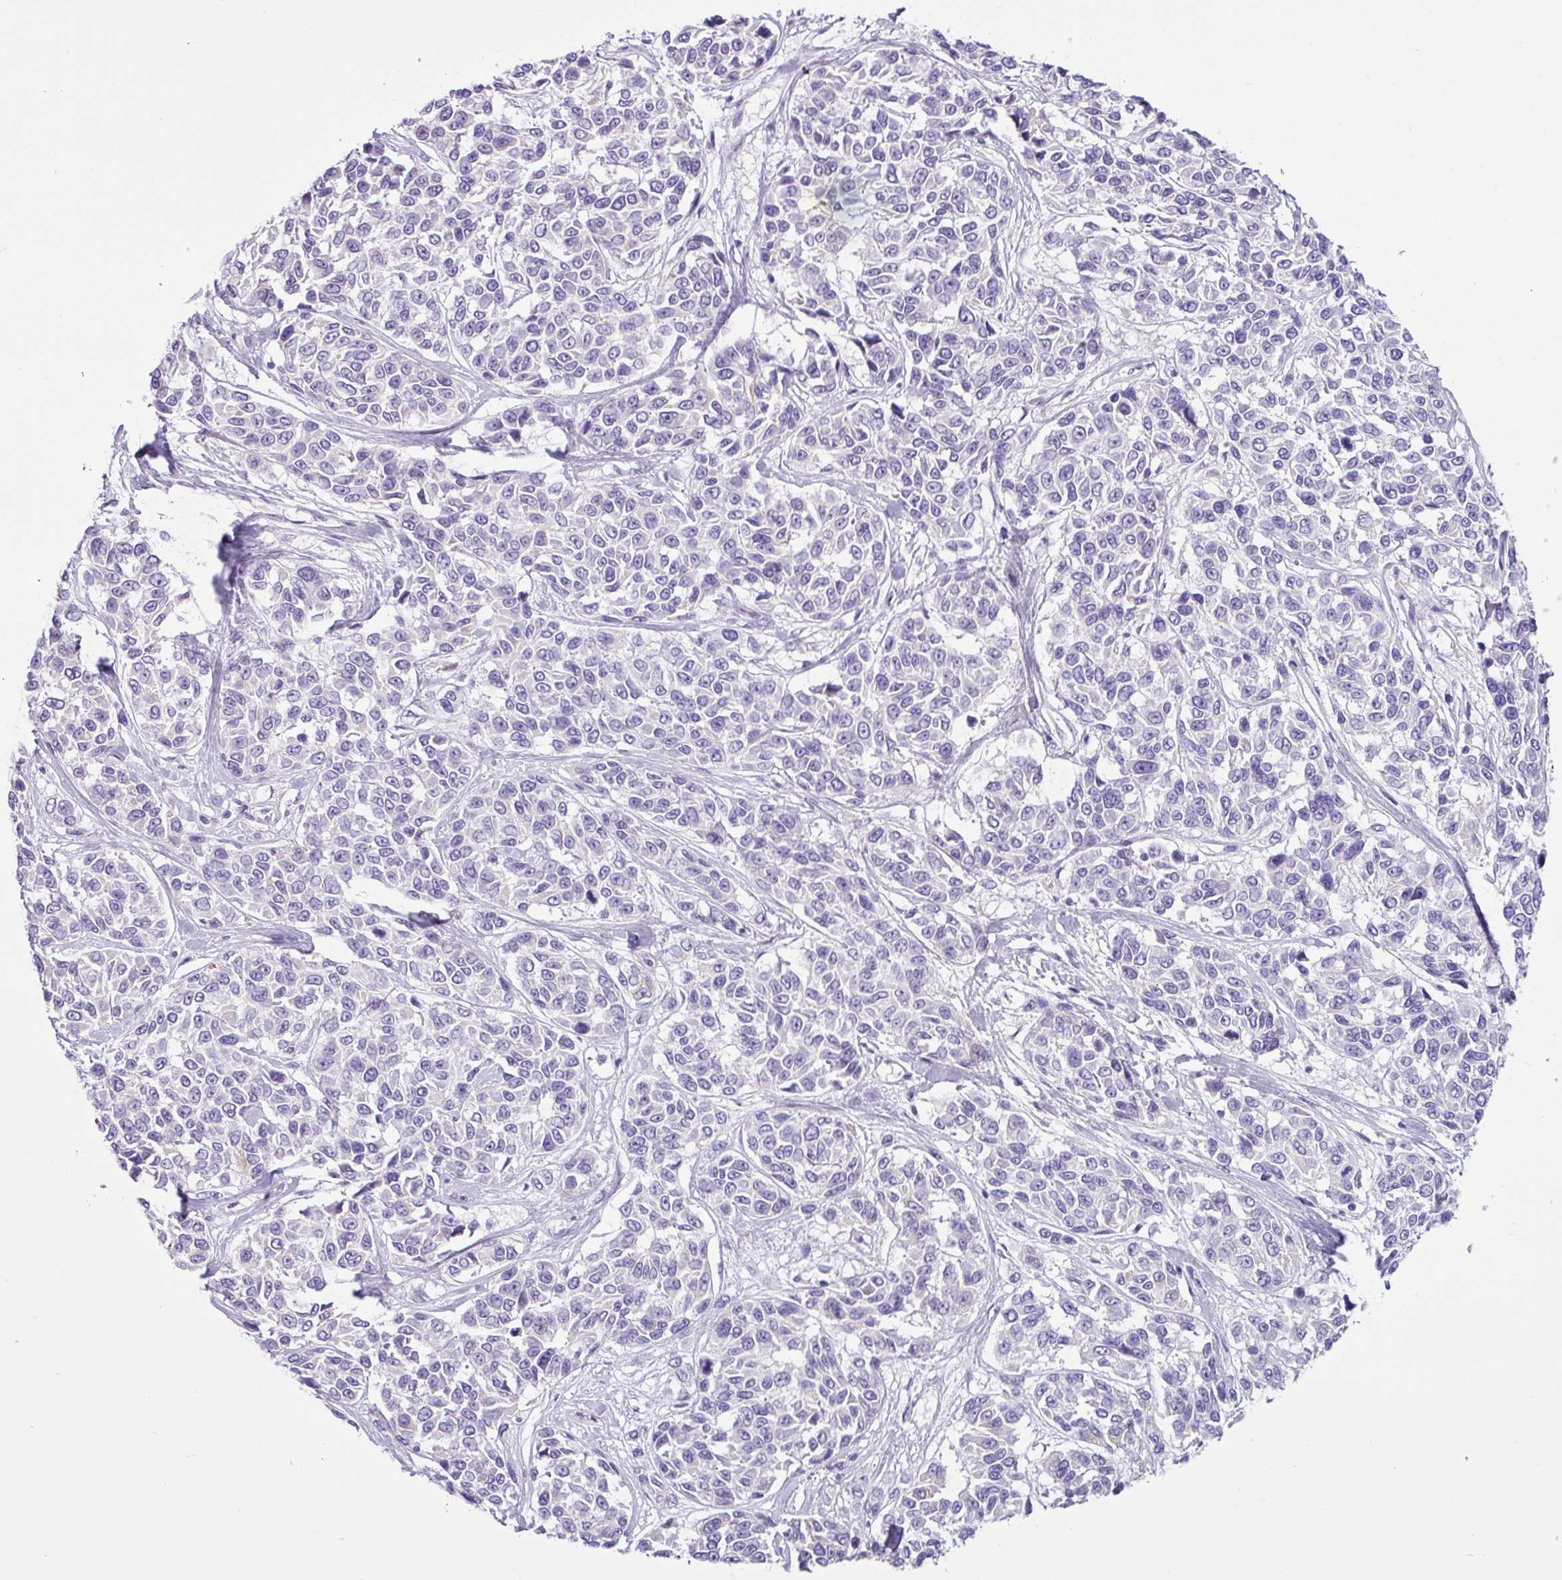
{"staining": {"intensity": "negative", "quantity": "none", "location": "none"}, "tissue": "melanoma", "cell_type": "Tumor cells", "image_type": "cancer", "snomed": [{"axis": "morphology", "description": "Malignant melanoma, NOS"}, {"axis": "topography", "description": "Skin"}], "caption": "DAB (3,3'-diaminobenzidine) immunohistochemical staining of human malignant melanoma reveals no significant staining in tumor cells. (DAB immunohistochemistry (IHC) visualized using brightfield microscopy, high magnification).", "gene": "HMCN2", "patient": {"sex": "female", "age": 66}}